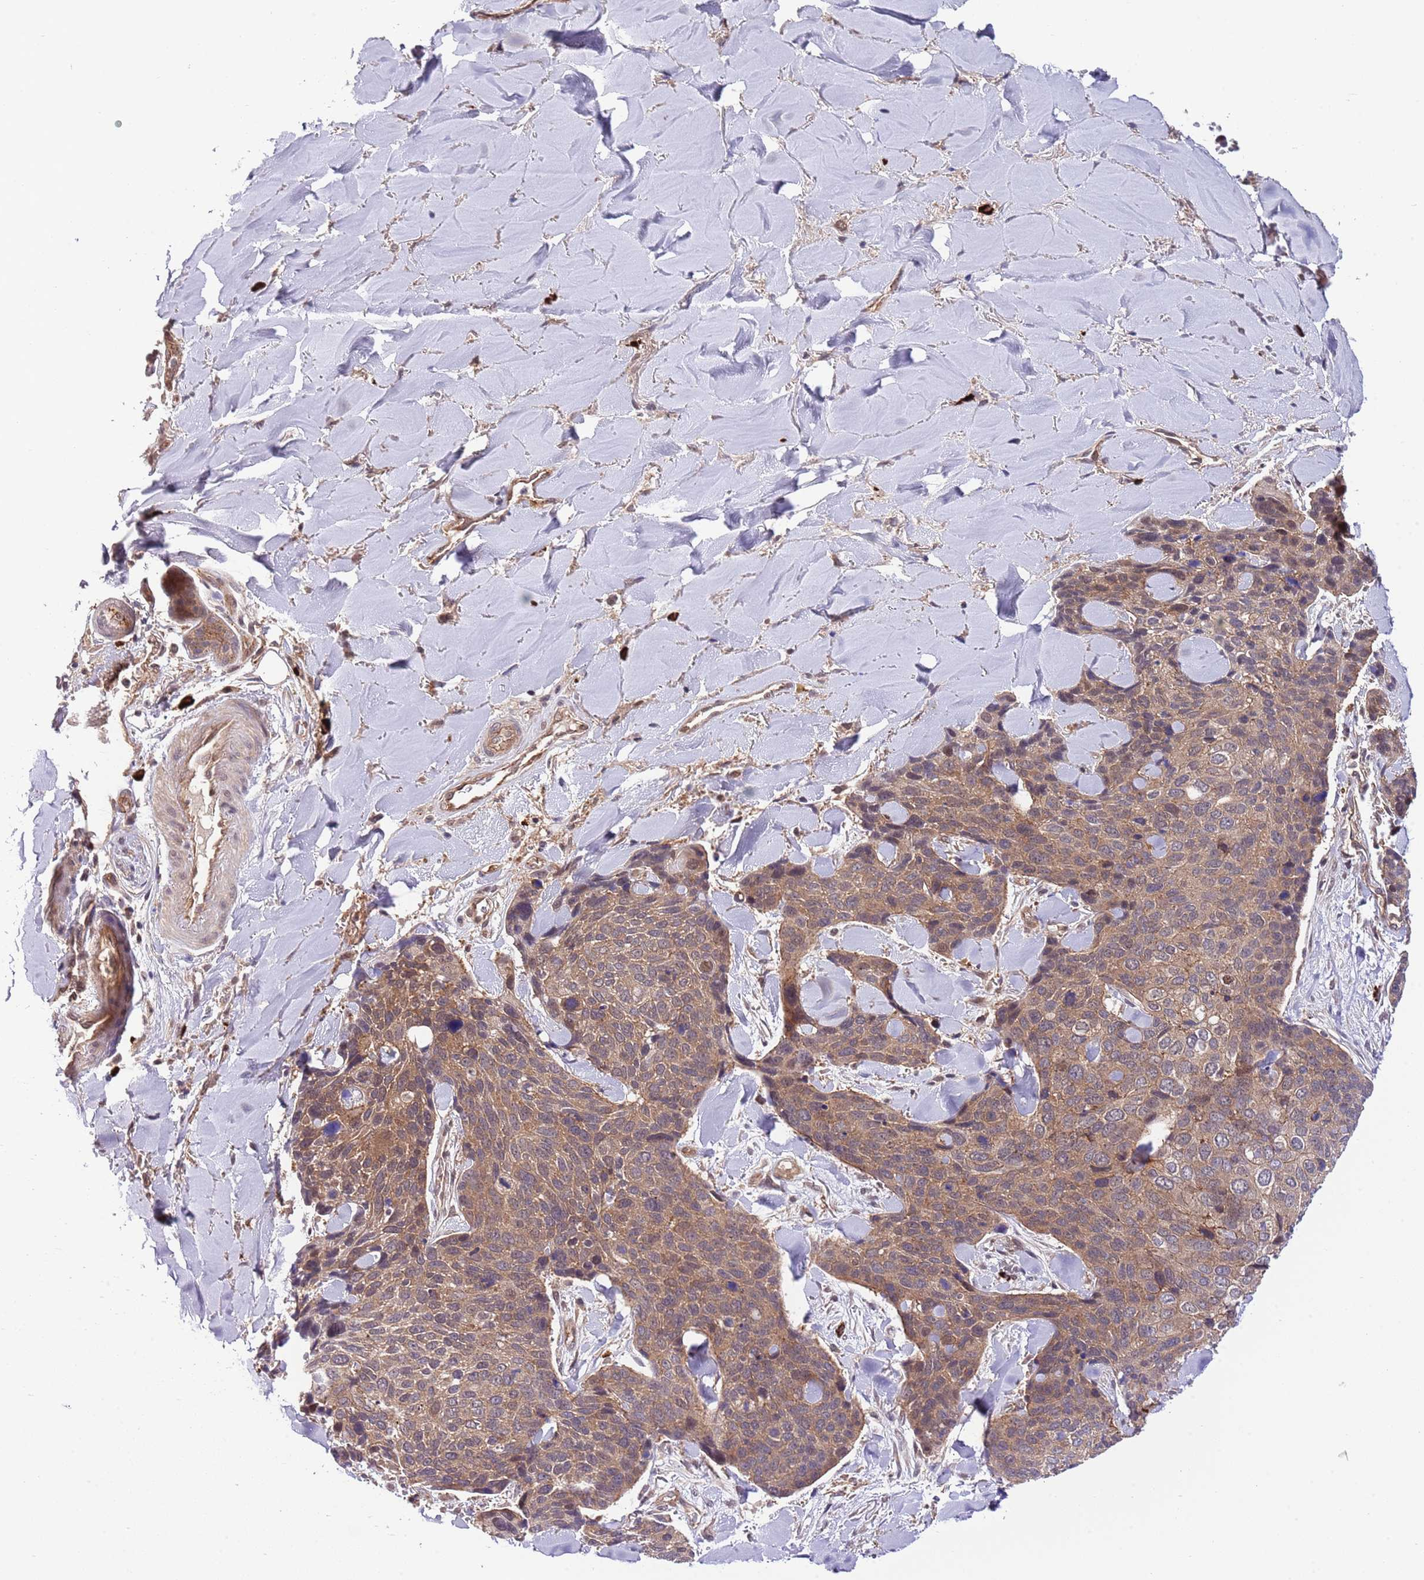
{"staining": {"intensity": "moderate", "quantity": ">75%", "location": "cytoplasmic/membranous"}, "tissue": "skin cancer", "cell_type": "Tumor cells", "image_type": "cancer", "snomed": [{"axis": "morphology", "description": "Basal cell carcinoma"}, {"axis": "topography", "description": "Skin"}], "caption": "Immunohistochemistry image of human skin basal cell carcinoma stained for a protein (brown), which shows medium levels of moderate cytoplasmic/membranous positivity in approximately >75% of tumor cells.", "gene": "DONSON", "patient": {"sex": "female", "age": 74}}